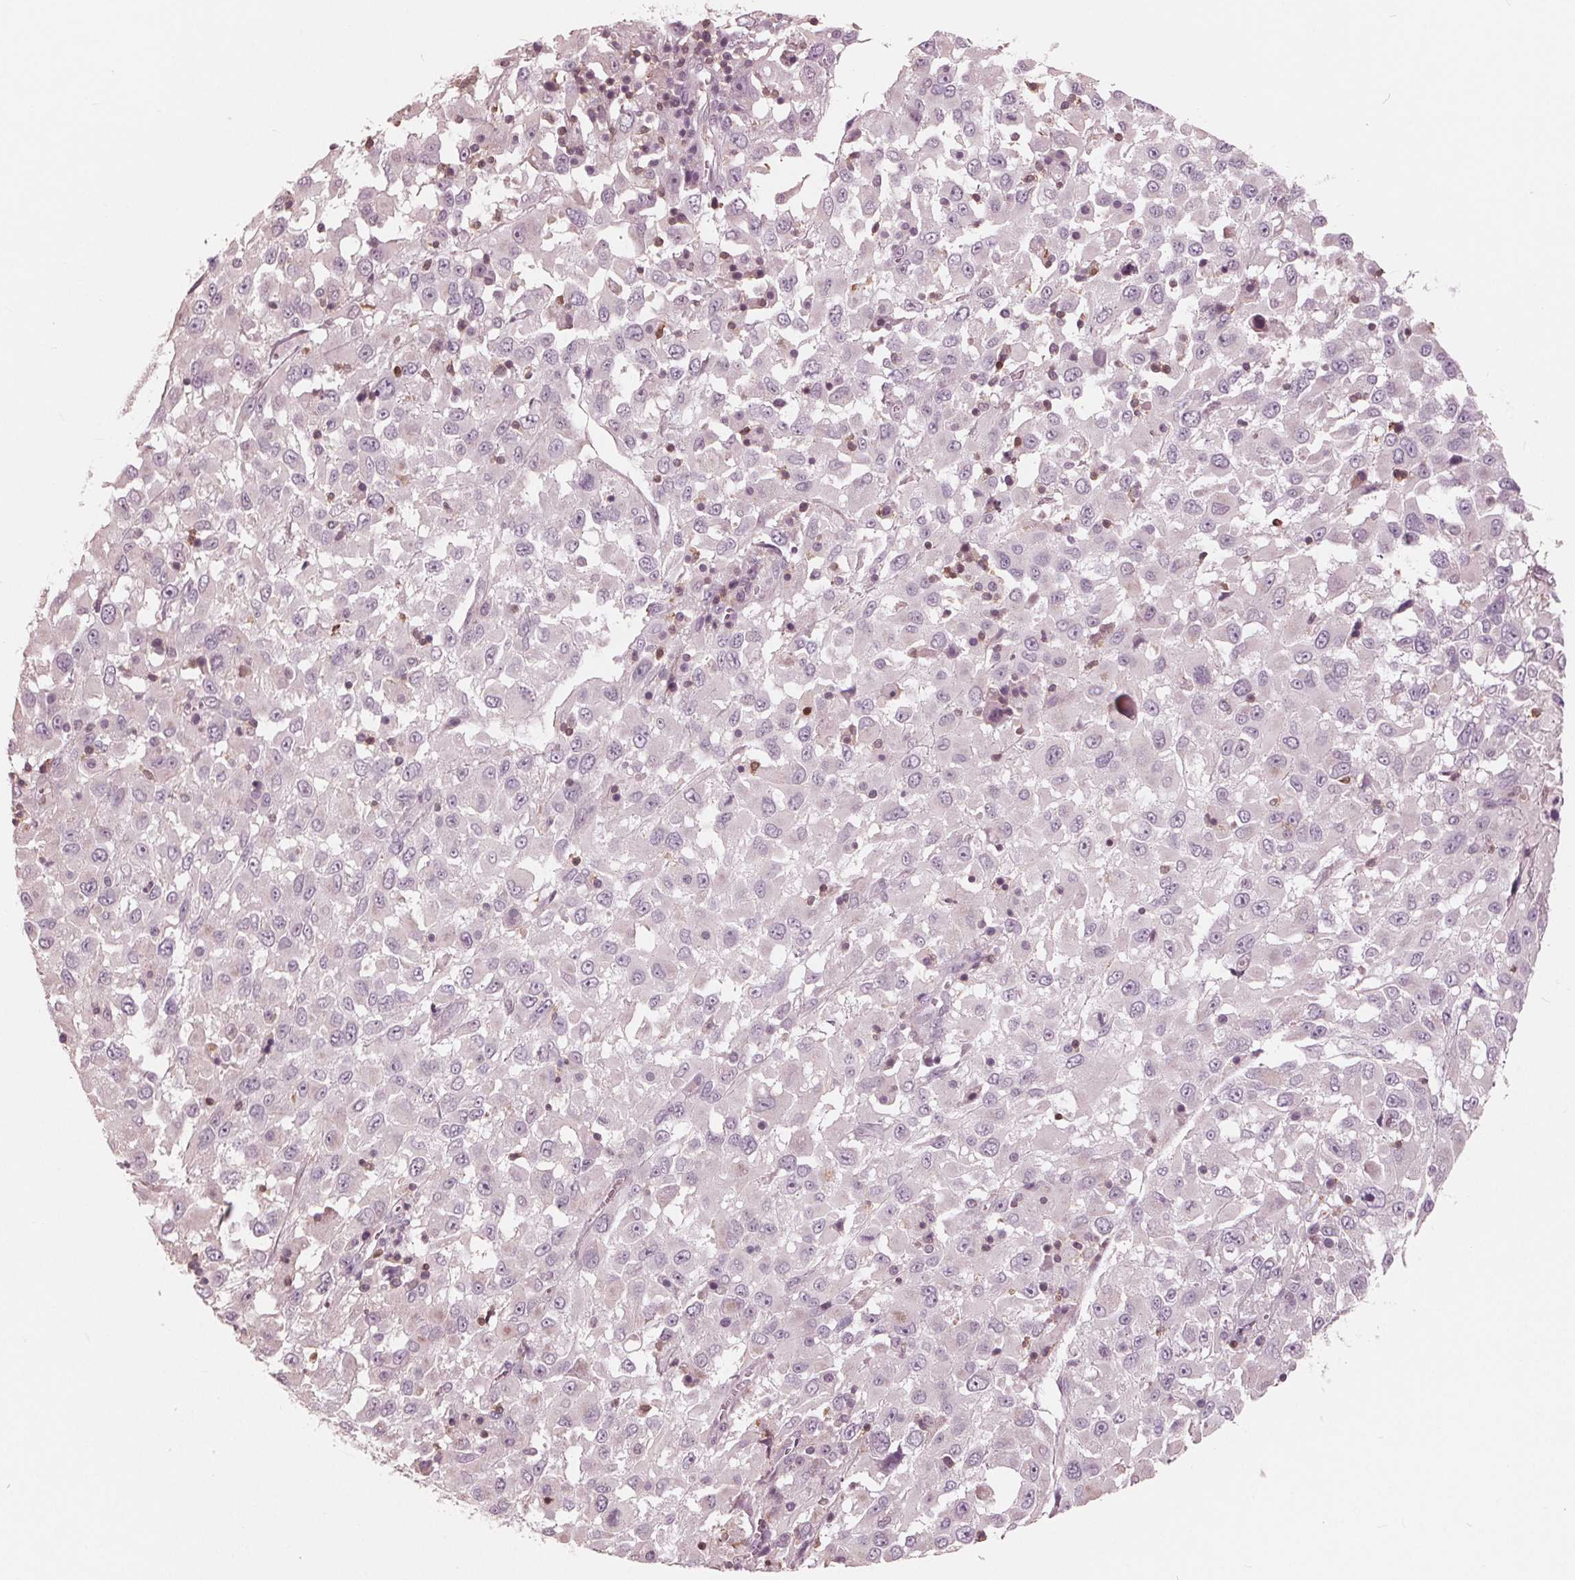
{"staining": {"intensity": "negative", "quantity": "none", "location": "none"}, "tissue": "melanoma", "cell_type": "Tumor cells", "image_type": "cancer", "snomed": [{"axis": "morphology", "description": "Malignant melanoma, Metastatic site"}, {"axis": "topography", "description": "Soft tissue"}], "caption": "The image exhibits no significant positivity in tumor cells of malignant melanoma (metastatic site).", "gene": "ING3", "patient": {"sex": "male", "age": 50}}